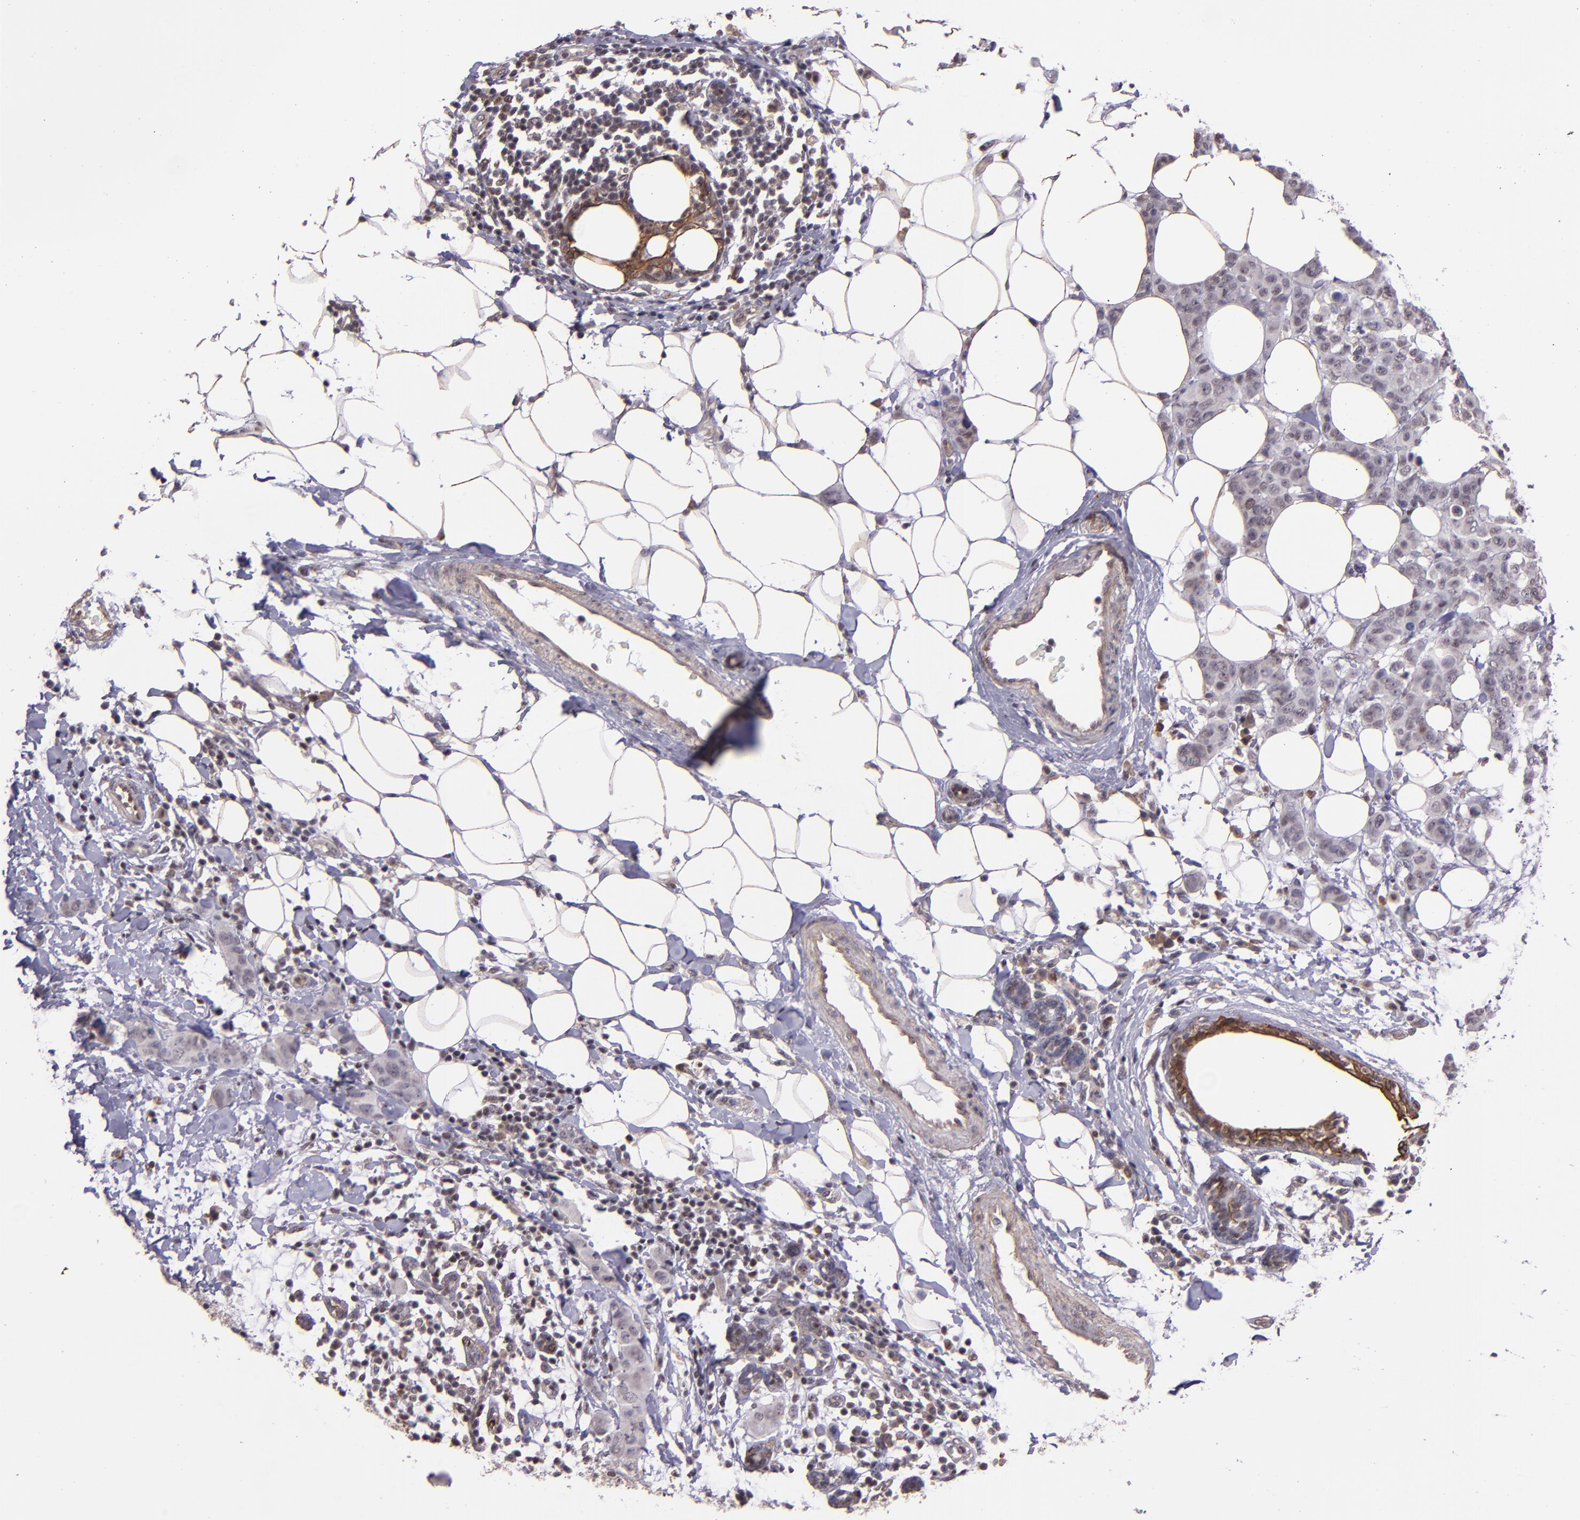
{"staining": {"intensity": "weak", "quantity": "<25%", "location": "cytoplasmic/membranous"}, "tissue": "breast cancer", "cell_type": "Tumor cells", "image_type": "cancer", "snomed": [{"axis": "morphology", "description": "Duct carcinoma"}, {"axis": "topography", "description": "Breast"}], "caption": "The image shows no significant staining in tumor cells of breast cancer (invasive ductal carcinoma).", "gene": "ELF1", "patient": {"sex": "female", "age": 40}}